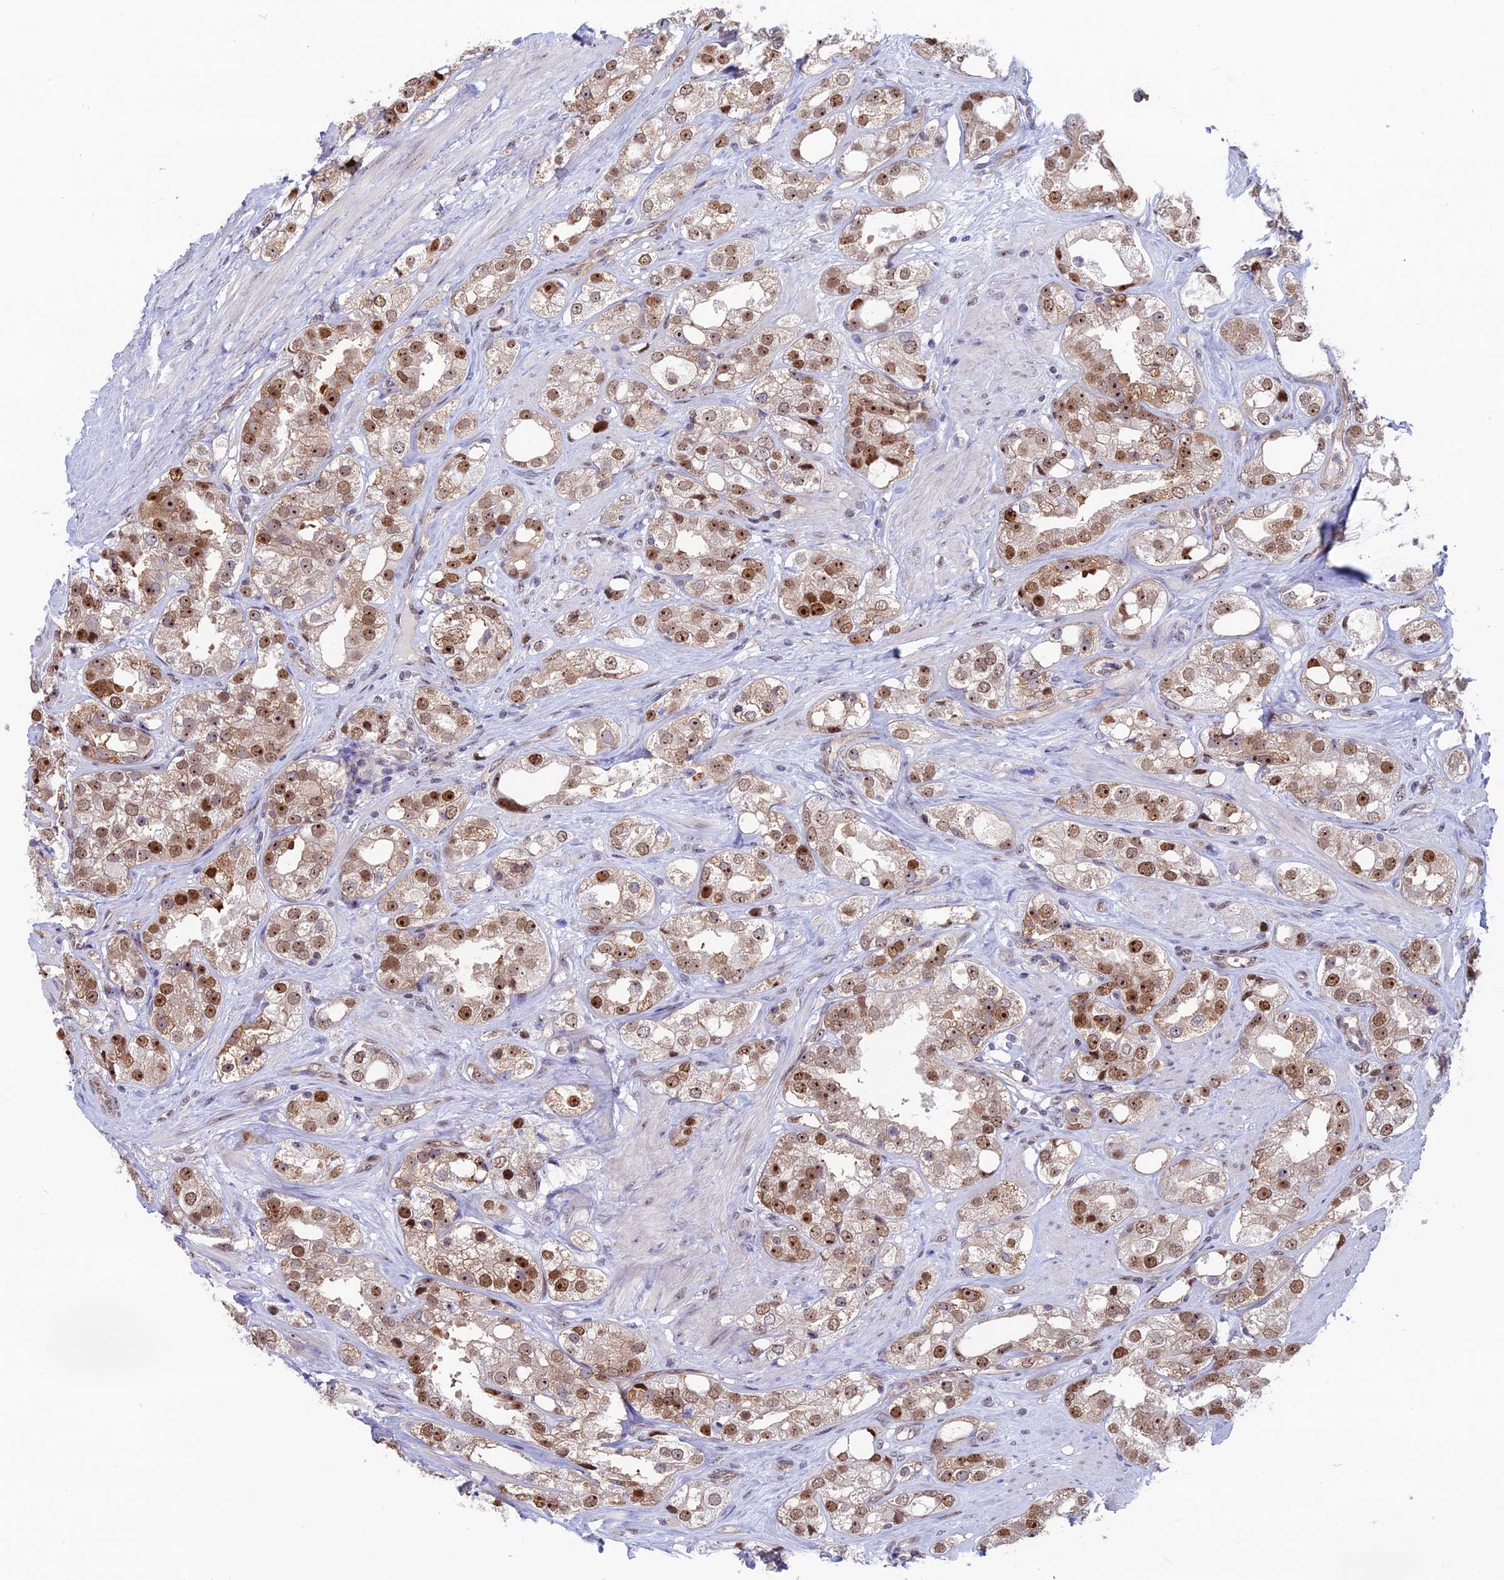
{"staining": {"intensity": "moderate", "quantity": ">75%", "location": "nuclear"}, "tissue": "prostate cancer", "cell_type": "Tumor cells", "image_type": "cancer", "snomed": [{"axis": "morphology", "description": "Adenocarcinoma, NOS"}, {"axis": "topography", "description": "Prostate"}], "caption": "The immunohistochemical stain shows moderate nuclear positivity in tumor cells of prostate cancer (adenocarcinoma) tissue.", "gene": "CCDC86", "patient": {"sex": "male", "age": 79}}